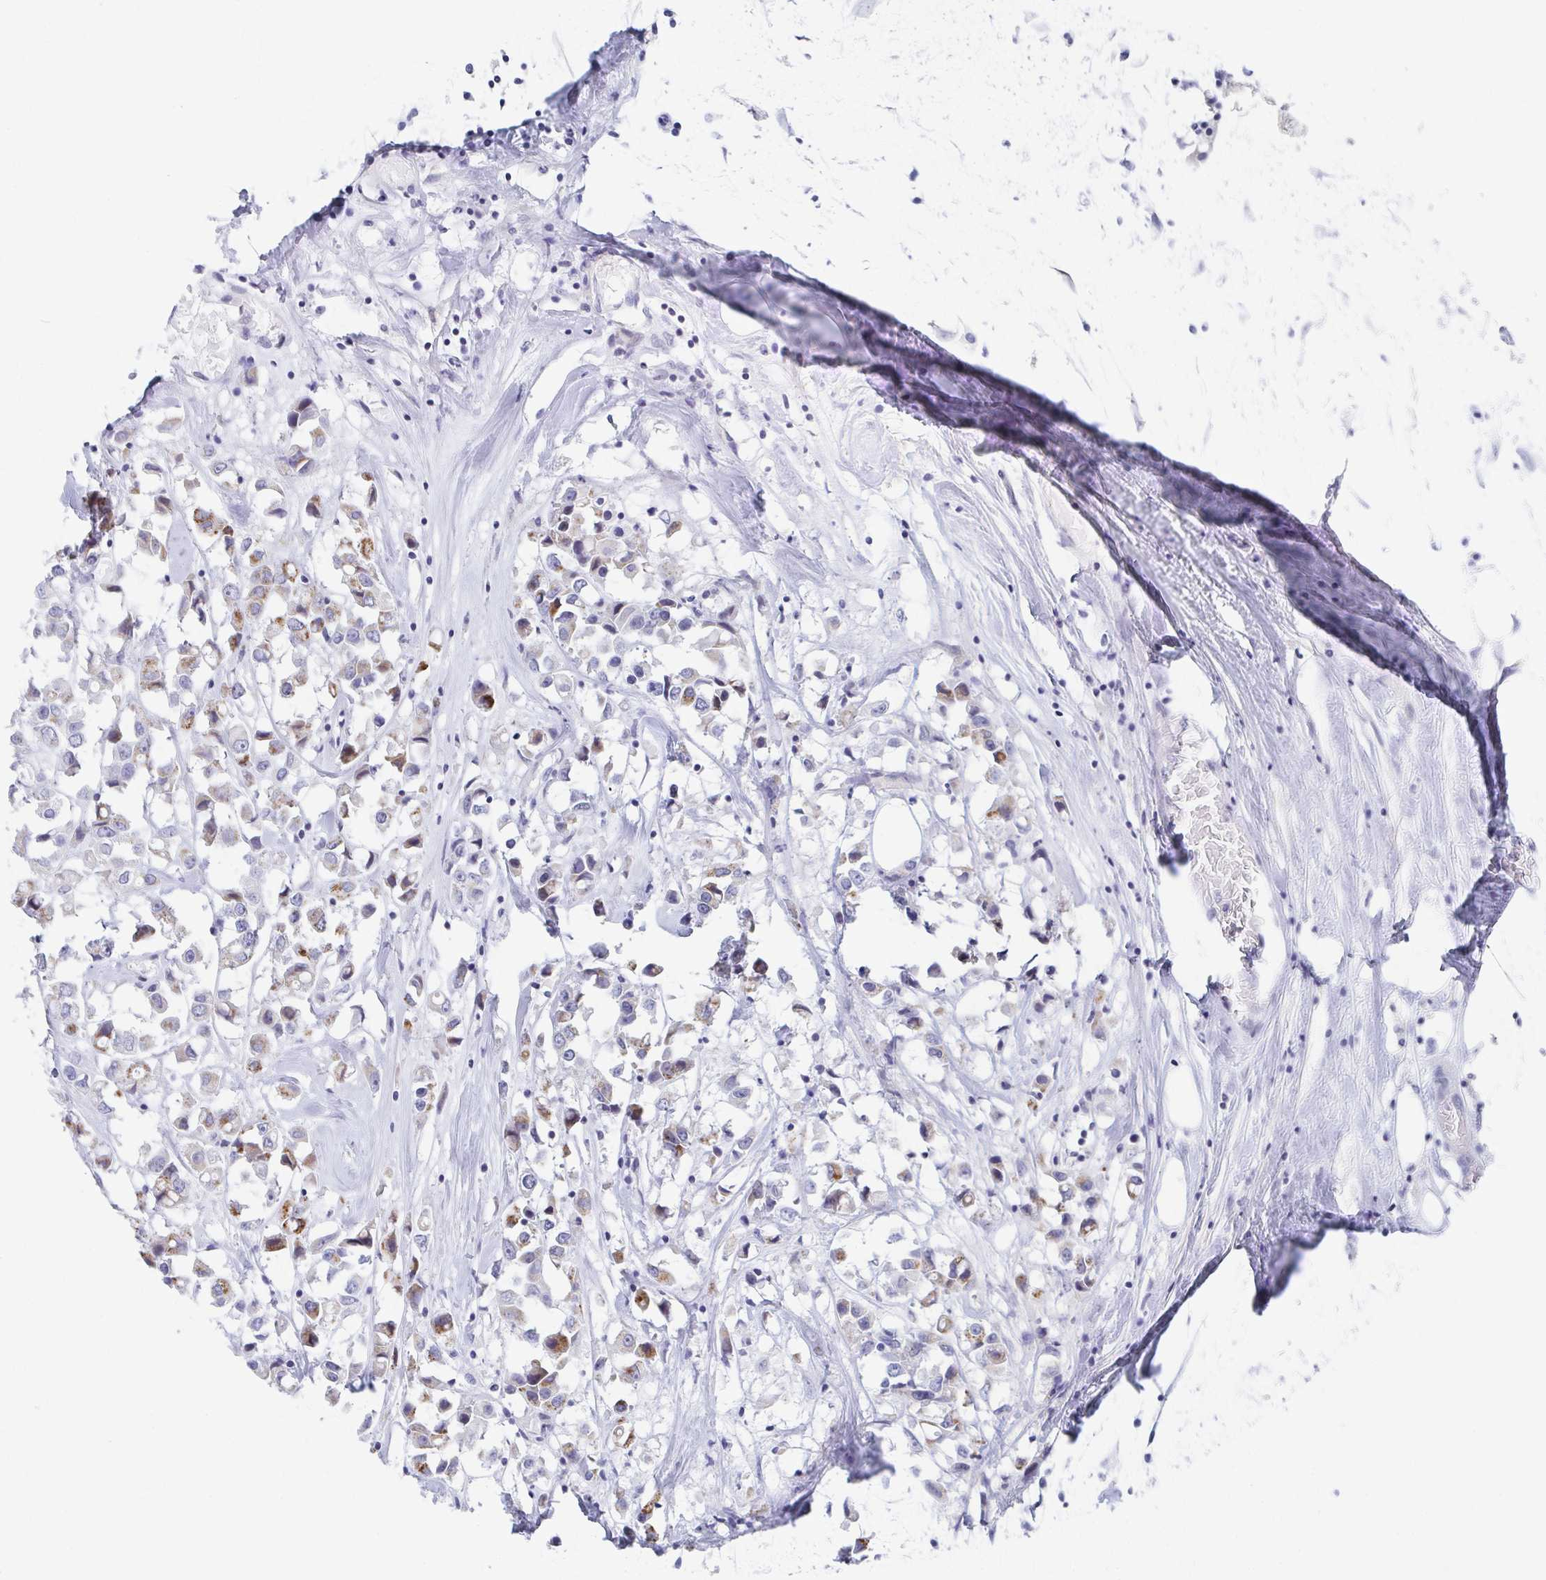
{"staining": {"intensity": "moderate", "quantity": "<25%", "location": "cytoplasmic/membranous"}, "tissue": "breast cancer", "cell_type": "Tumor cells", "image_type": "cancer", "snomed": [{"axis": "morphology", "description": "Duct carcinoma"}, {"axis": "topography", "description": "Breast"}], "caption": "Infiltrating ductal carcinoma (breast) stained with immunohistochemistry (IHC) shows moderate cytoplasmic/membranous staining in approximately <25% of tumor cells.", "gene": "ZFP82", "patient": {"sex": "female", "age": 61}}